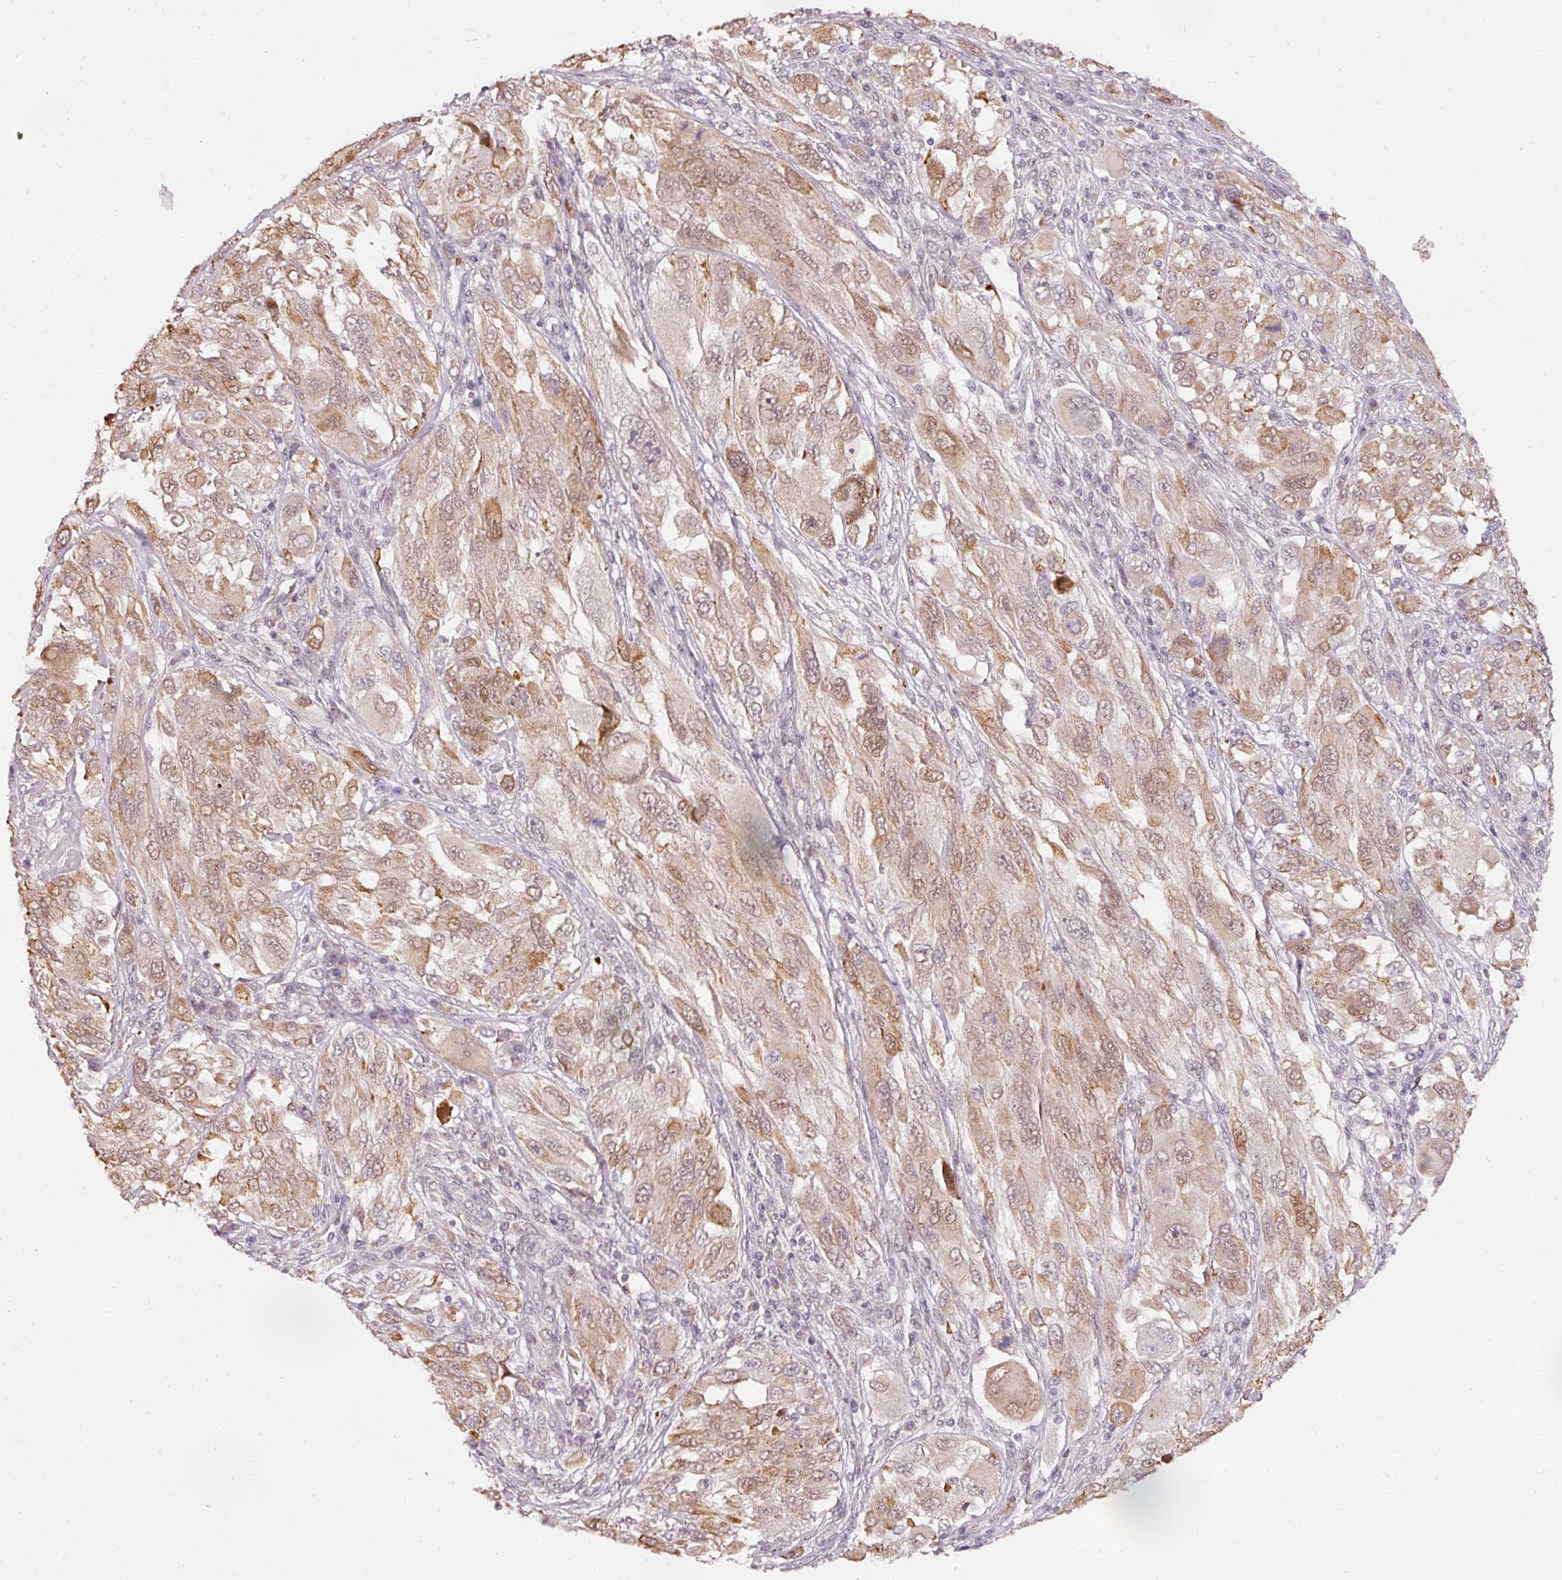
{"staining": {"intensity": "moderate", "quantity": ">75%", "location": "cytoplasmic/membranous,nuclear"}, "tissue": "melanoma", "cell_type": "Tumor cells", "image_type": "cancer", "snomed": [{"axis": "morphology", "description": "Malignant melanoma, NOS"}, {"axis": "topography", "description": "Skin"}], "caption": "An IHC photomicrograph of neoplastic tissue is shown. Protein staining in brown highlights moderate cytoplasmic/membranous and nuclear positivity in melanoma within tumor cells.", "gene": "ZNF460", "patient": {"sex": "female", "age": 91}}